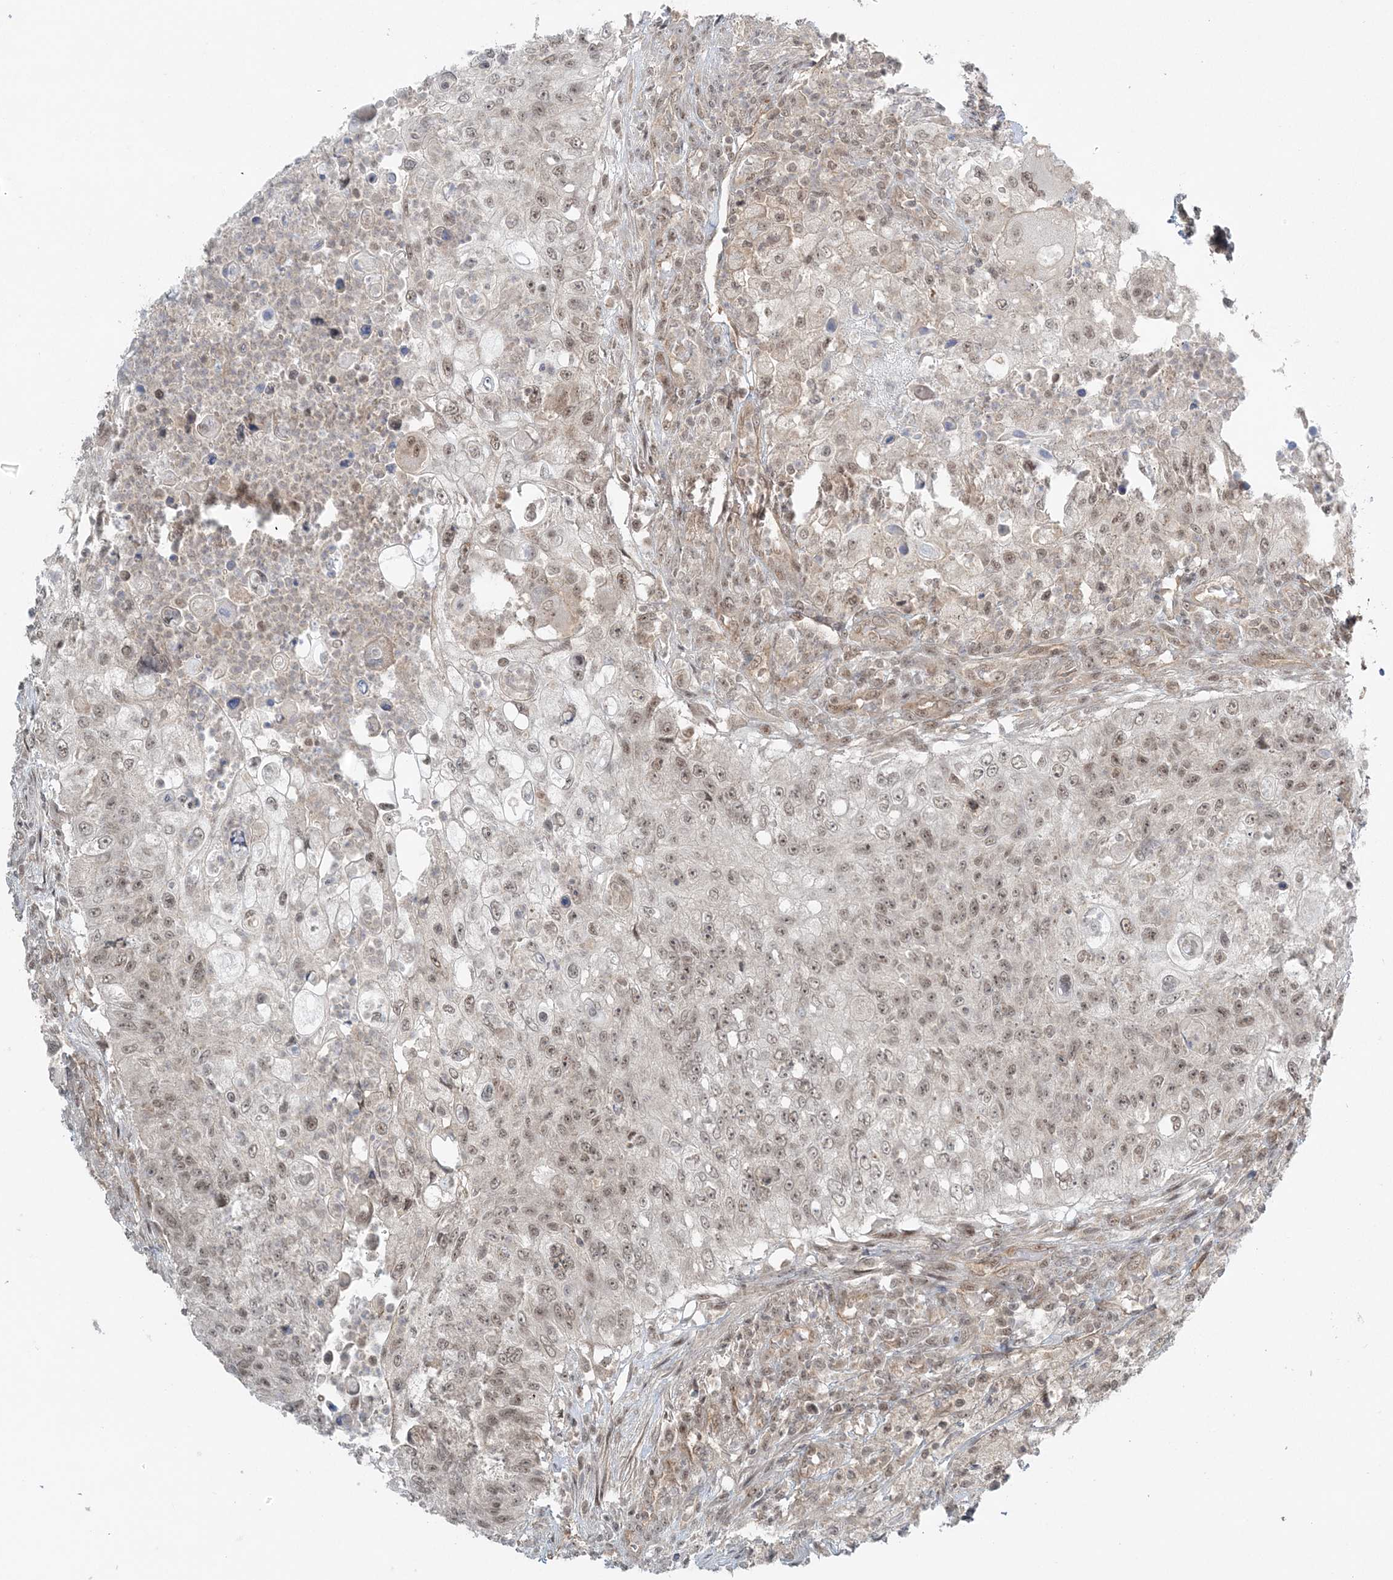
{"staining": {"intensity": "weak", "quantity": ">75%", "location": "nuclear"}, "tissue": "urothelial cancer", "cell_type": "Tumor cells", "image_type": "cancer", "snomed": [{"axis": "morphology", "description": "Urothelial carcinoma, High grade"}, {"axis": "topography", "description": "Urinary bladder"}], "caption": "Immunohistochemical staining of human urothelial cancer demonstrates low levels of weak nuclear protein expression in about >75% of tumor cells. (DAB IHC with brightfield microscopy, high magnification).", "gene": "ATP11A", "patient": {"sex": "female", "age": 60}}